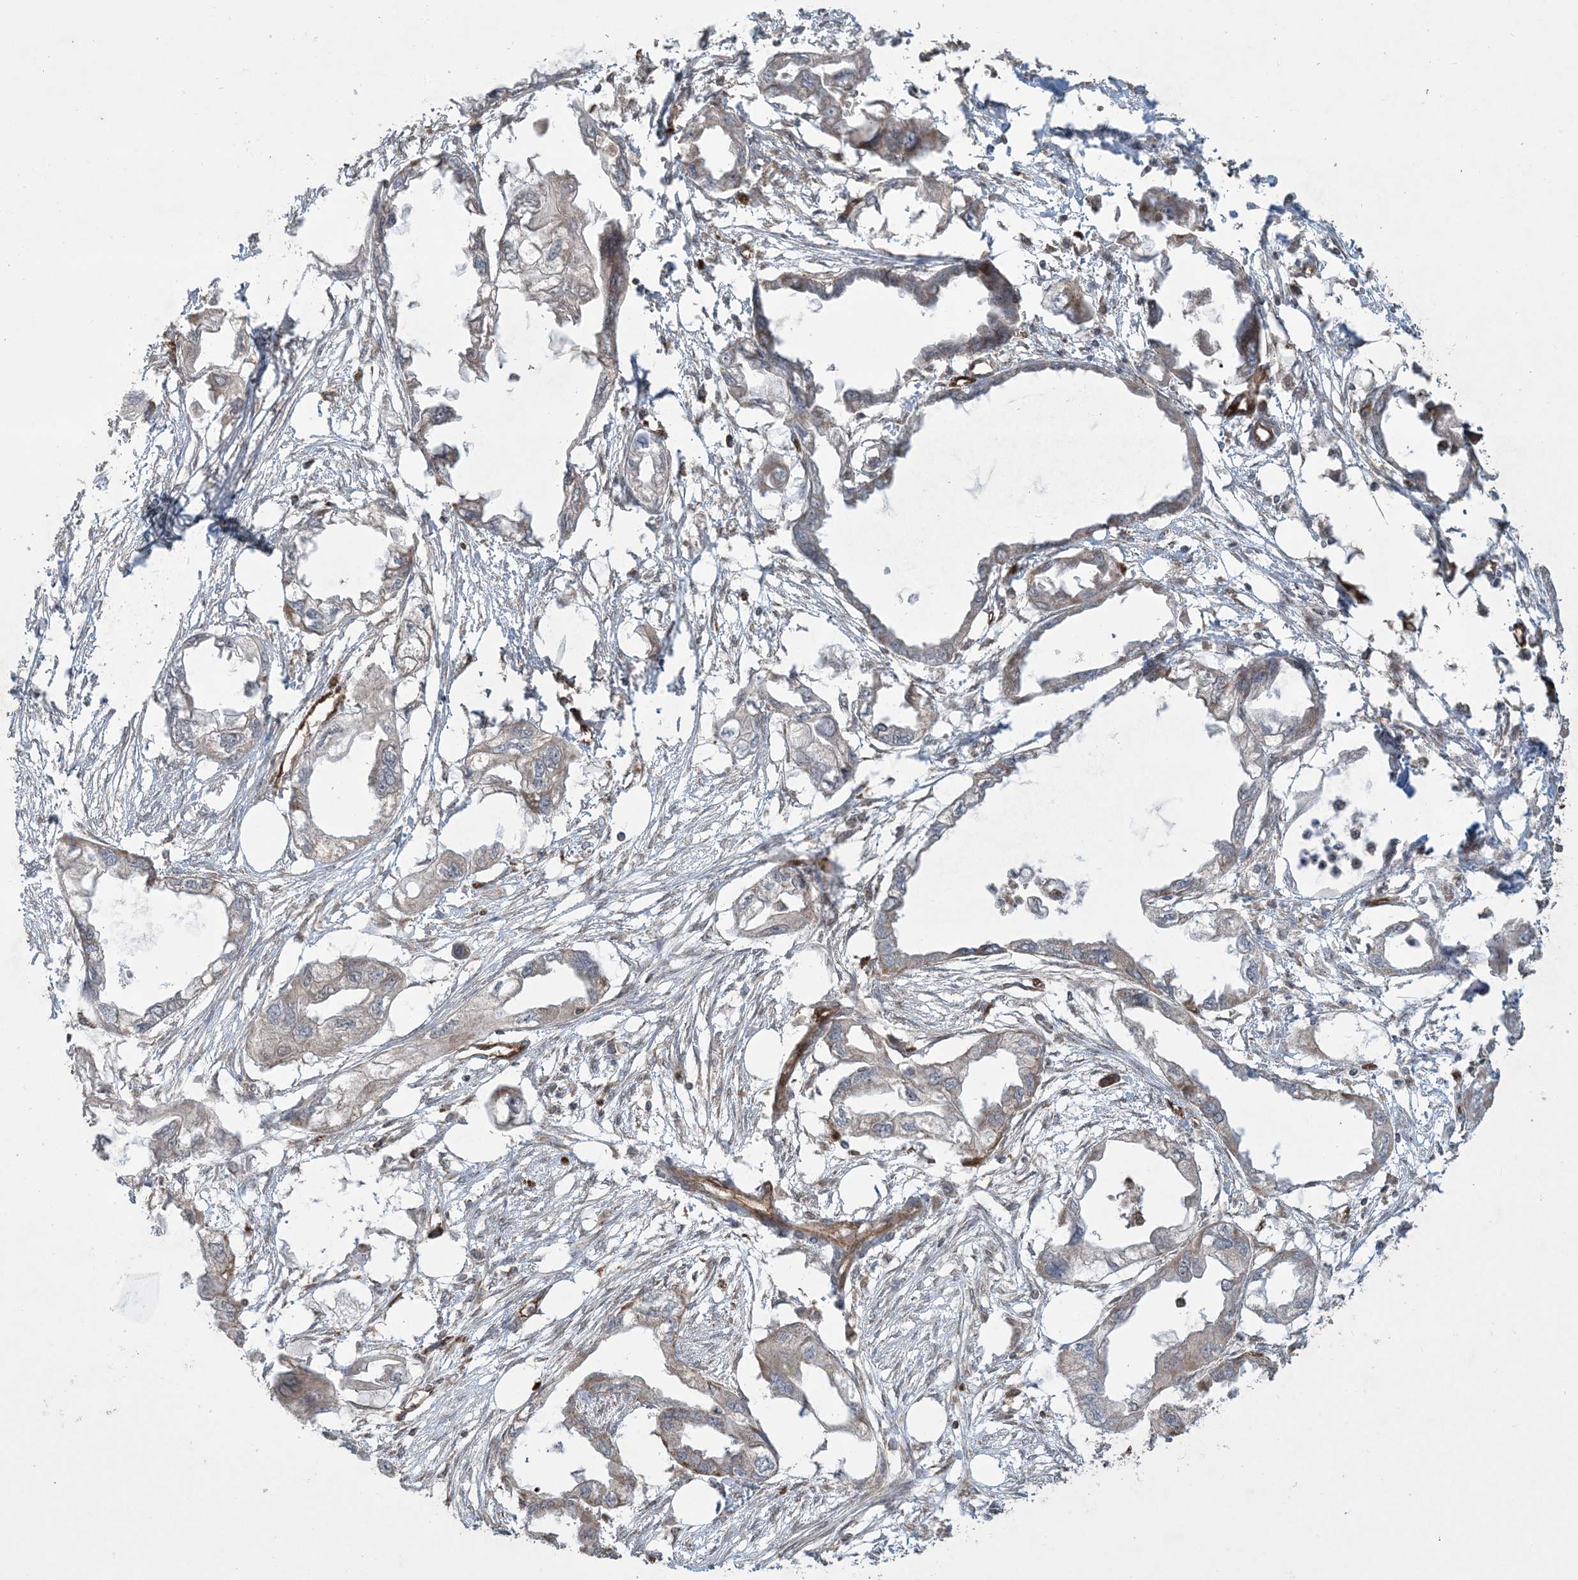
{"staining": {"intensity": "weak", "quantity": "<25%", "location": "cytoplasmic/membranous"}, "tissue": "endometrial cancer", "cell_type": "Tumor cells", "image_type": "cancer", "snomed": [{"axis": "morphology", "description": "Adenocarcinoma, NOS"}, {"axis": "morphology", "description": "Adenocarcinoma, metastatic, NOS"}, {"axis": "topography", "description": "Adipose tissue"}, {"axis": "topography", "description": "Endometrium"}], "caption": "Adenocarcinoma (endometrial) stained for a protein using immunohistochemistry shows no expression tumor cells.", "gene": "PPM1F", "patient": {"sex": "female", "age": 67}}